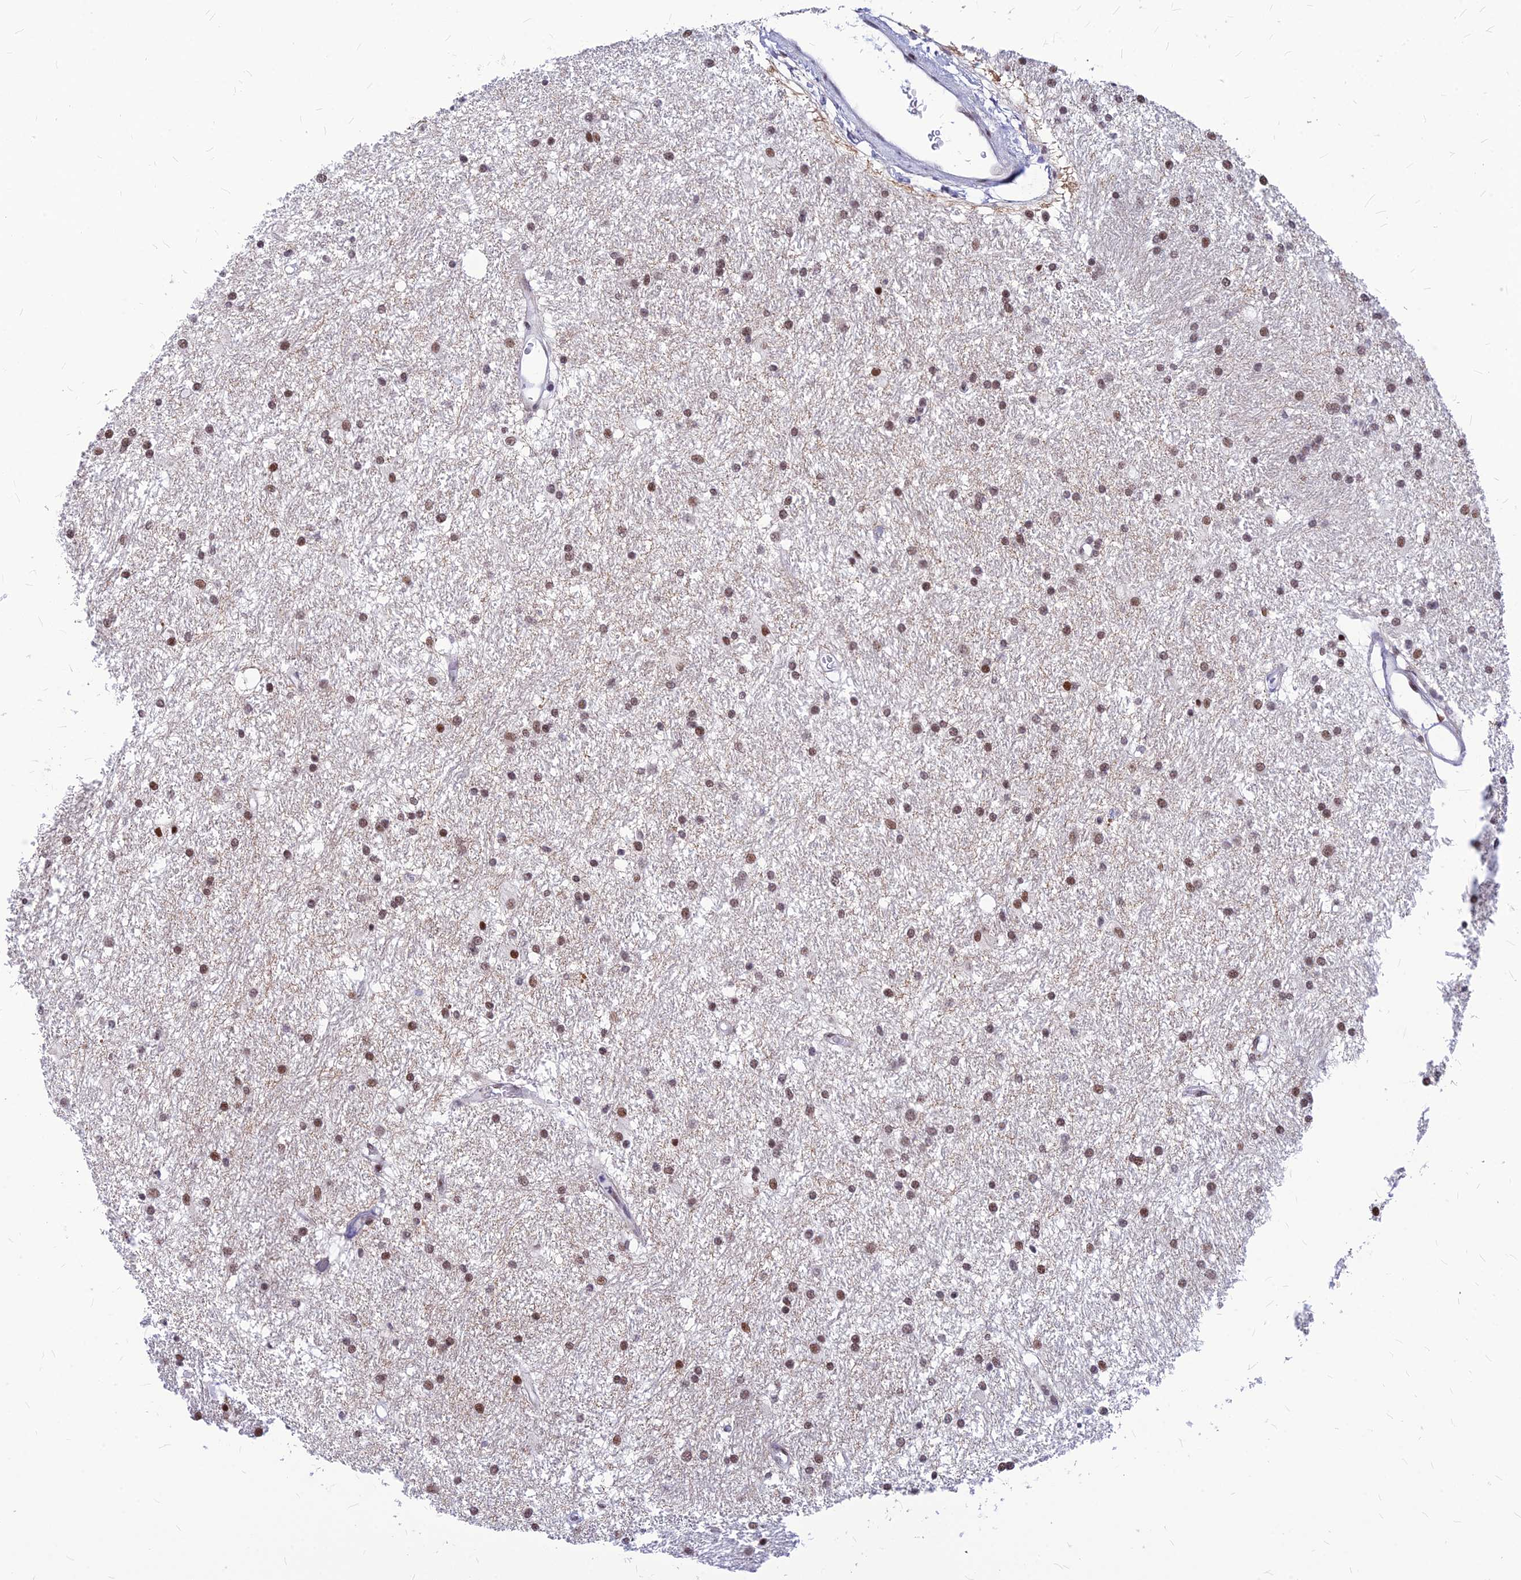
{"staining": {"intensity": "moderate", "quantity": ">75%", "location": "nuclear"}, "tissue": "glioma", "cell_type": "Tumor cells", "image_type": "cancer", "snomed": [{"axis": "morphology", "description": "Glioma, malignant, High grade"}, {"axis": "topography", "description": "Brain"}], "caption": "A medium amount of moderate nuclear positivity is seen in about >75% of tumor cells in glioma tissue. (DAB IHC with brightfield microscopy, high magnification).", "gene": "KCTD13", "patient": {"sex": "male", "age": 77}}